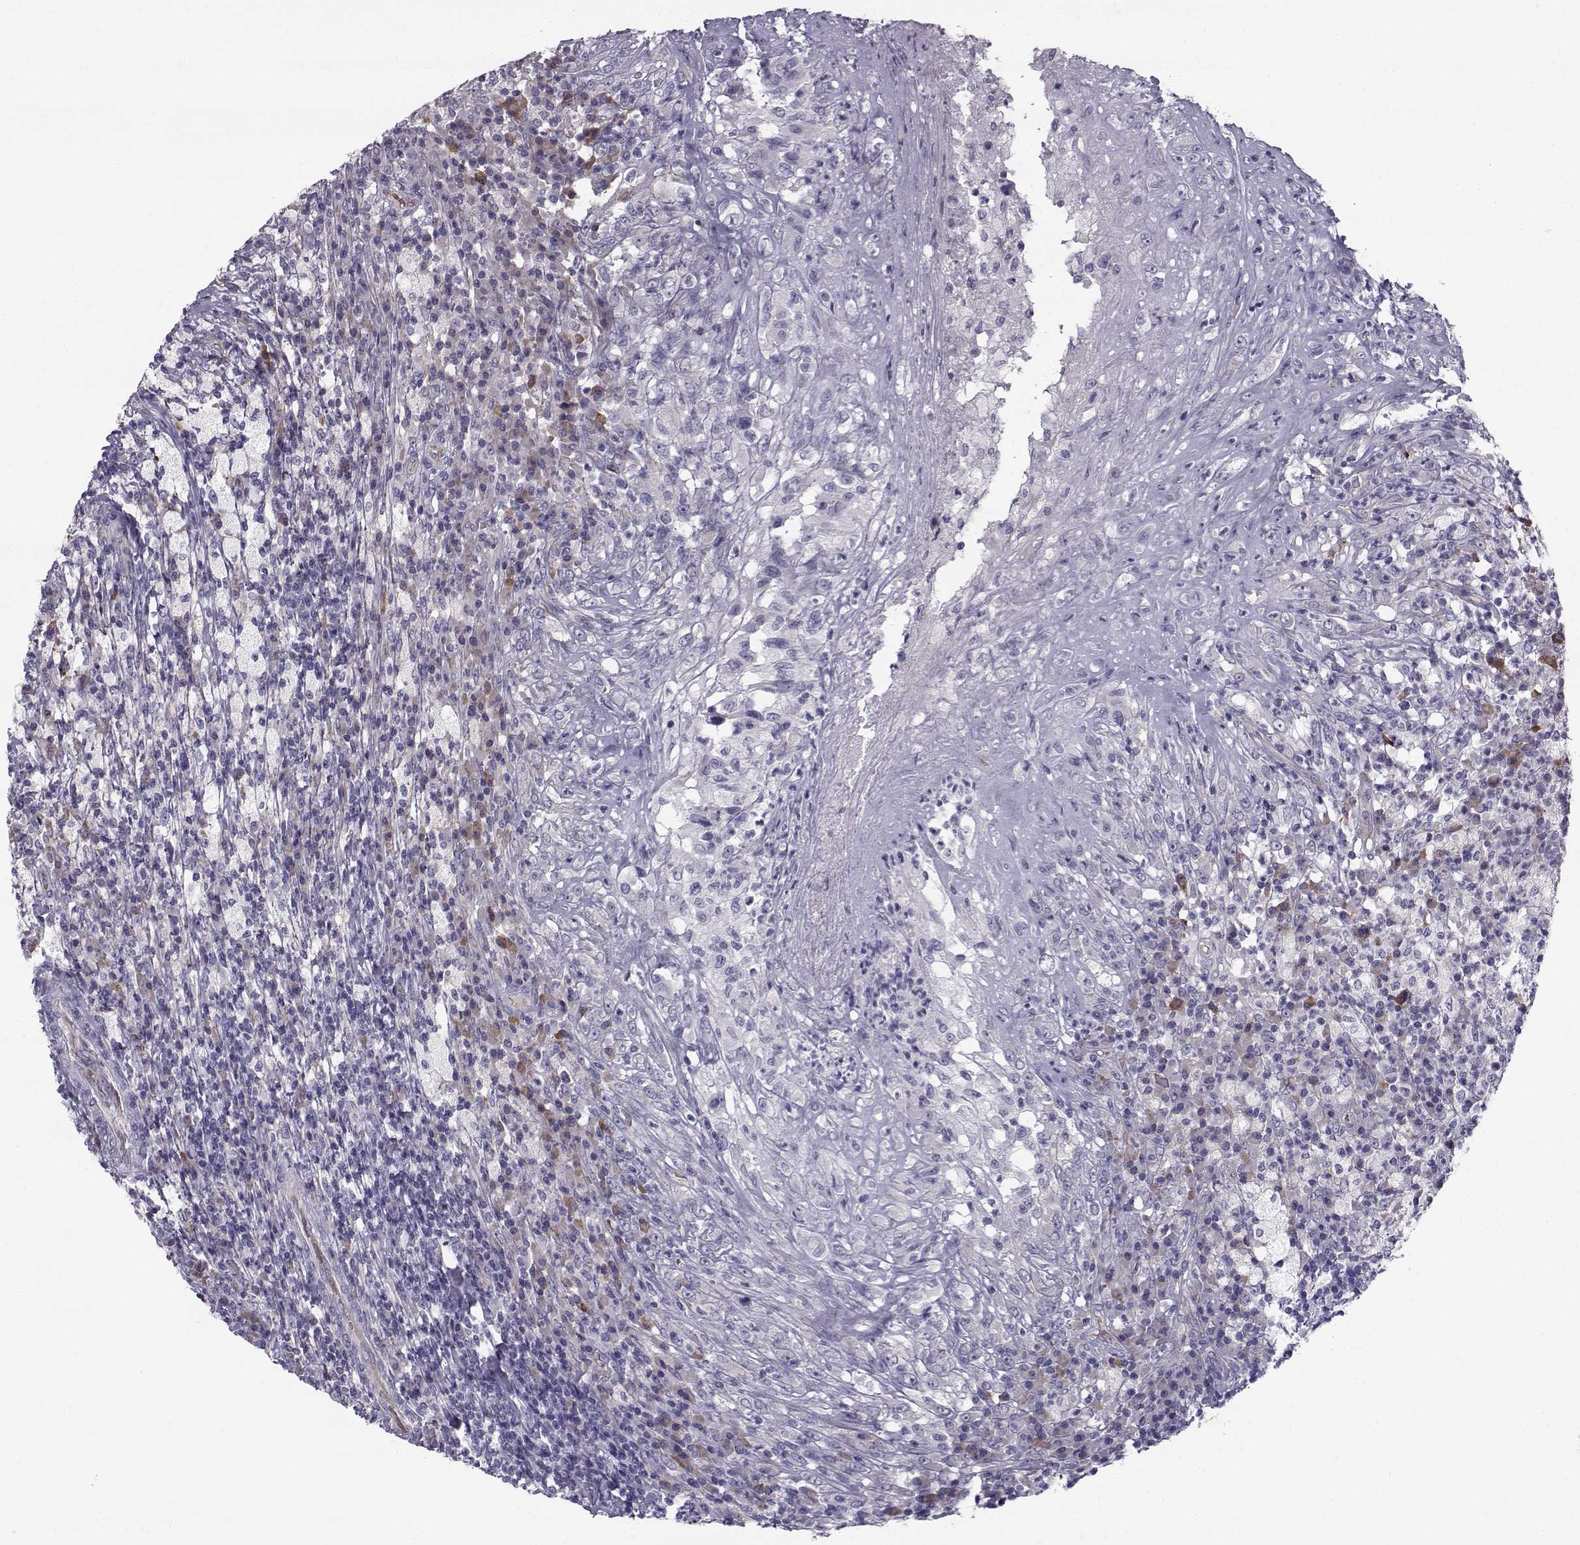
{"staining": {"intensity": "negative", "quantity": "none", "location": "none"}, "tissue": "testis cancer", "cell_type": "Tumor cells", "image_type": "cancer", "snomed": [{"axis": "morphology", "description": "Necrosis, NOS"}, {"axis": "morphology", "description": "Carcinoma, Embryonal, NOS"}, {"axis": "topography", "description": "Testis"}], "caption": "High magnification brightfield microscopy of testis cancer stained with DAB (brown) and counterstained with hematoxylin (blue): tumor cells show no significant positivity.", "gene": "QPCT", "patient": {"sex": "male", "age": 19}}